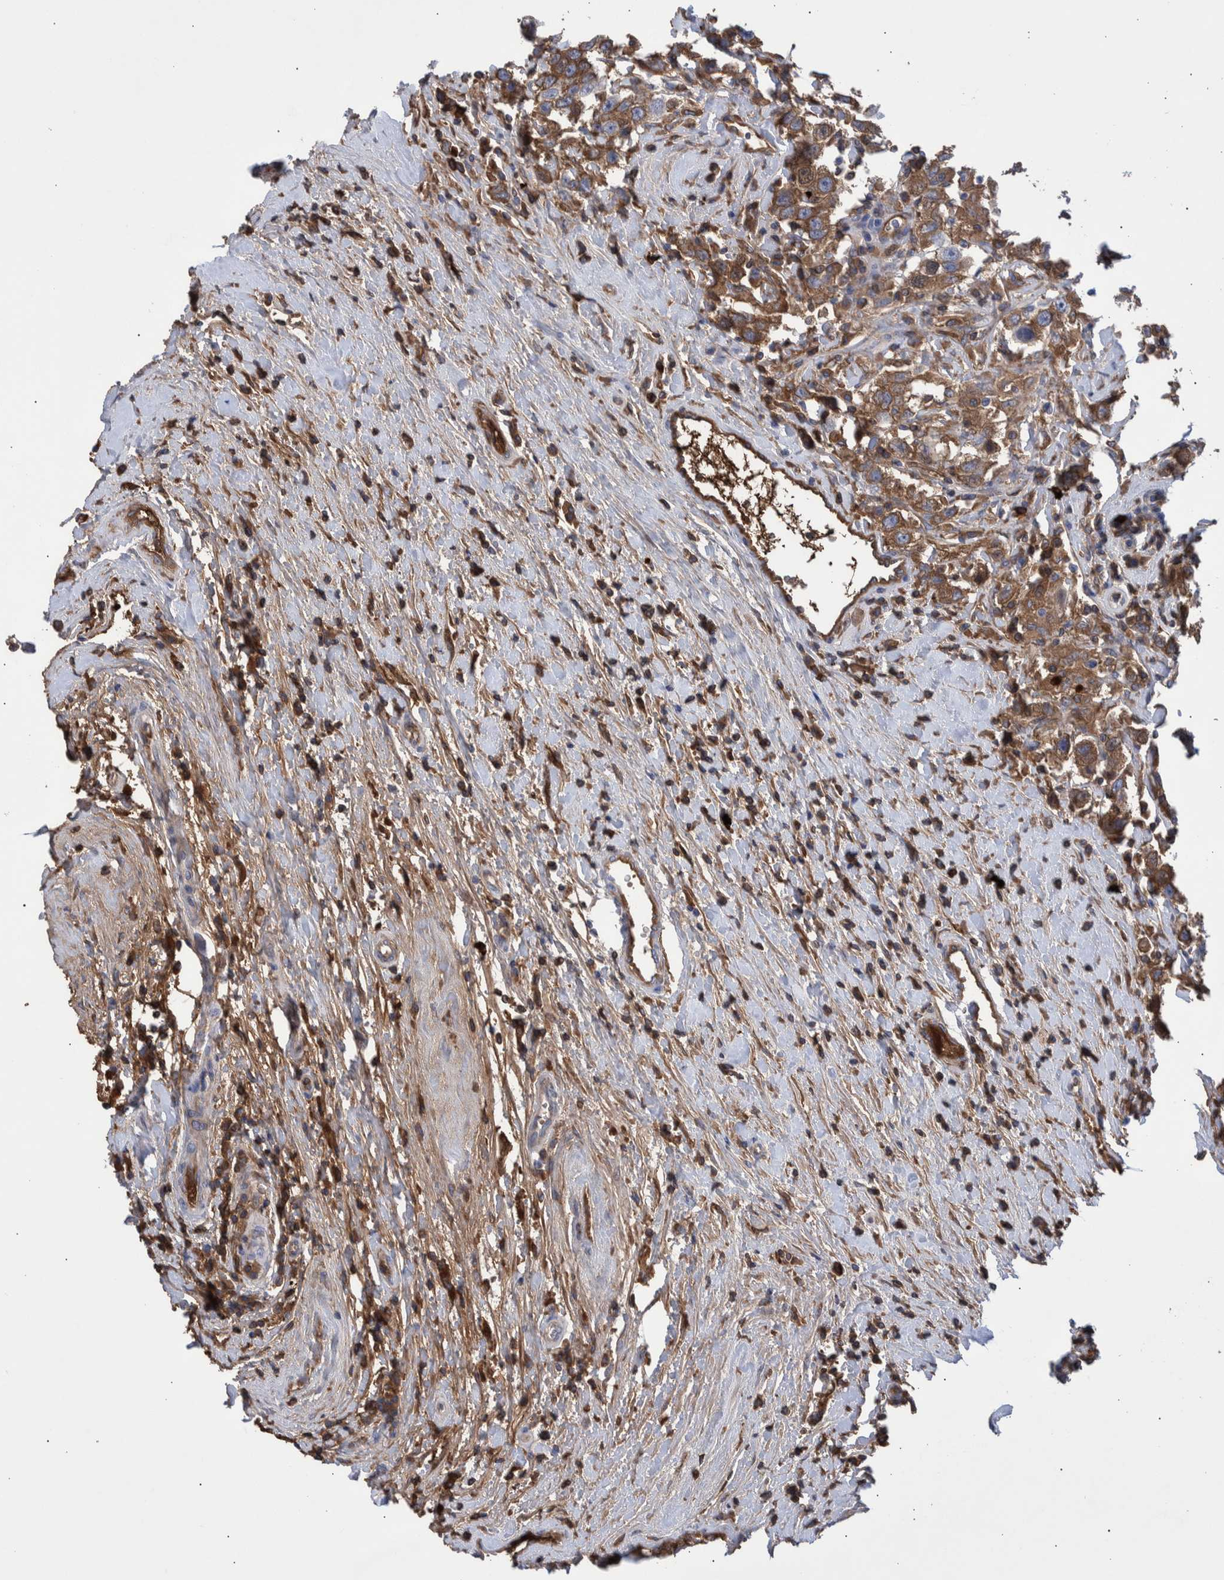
{"staining": {"intensity": "moderate", "quantity": ">75%", "location": "cytoplasmic/membranous"}, "tissue": "testis cancer", "cell_type": "Tumor cells", "image_type": "cancer", "snomed": [{"axis": "morphology", "description": "Seminoma, NOS"}, {"axis": "topography", "description": "Testis"}], "caption": "Testis cancer (seminoma) stained with DAB IHC reveals medium levels of moderate cytoplasmic/membranous staining in about >75% of tumor cells.", "gene": "DLL4", "patient": {"sex": "male", "age": 41}}